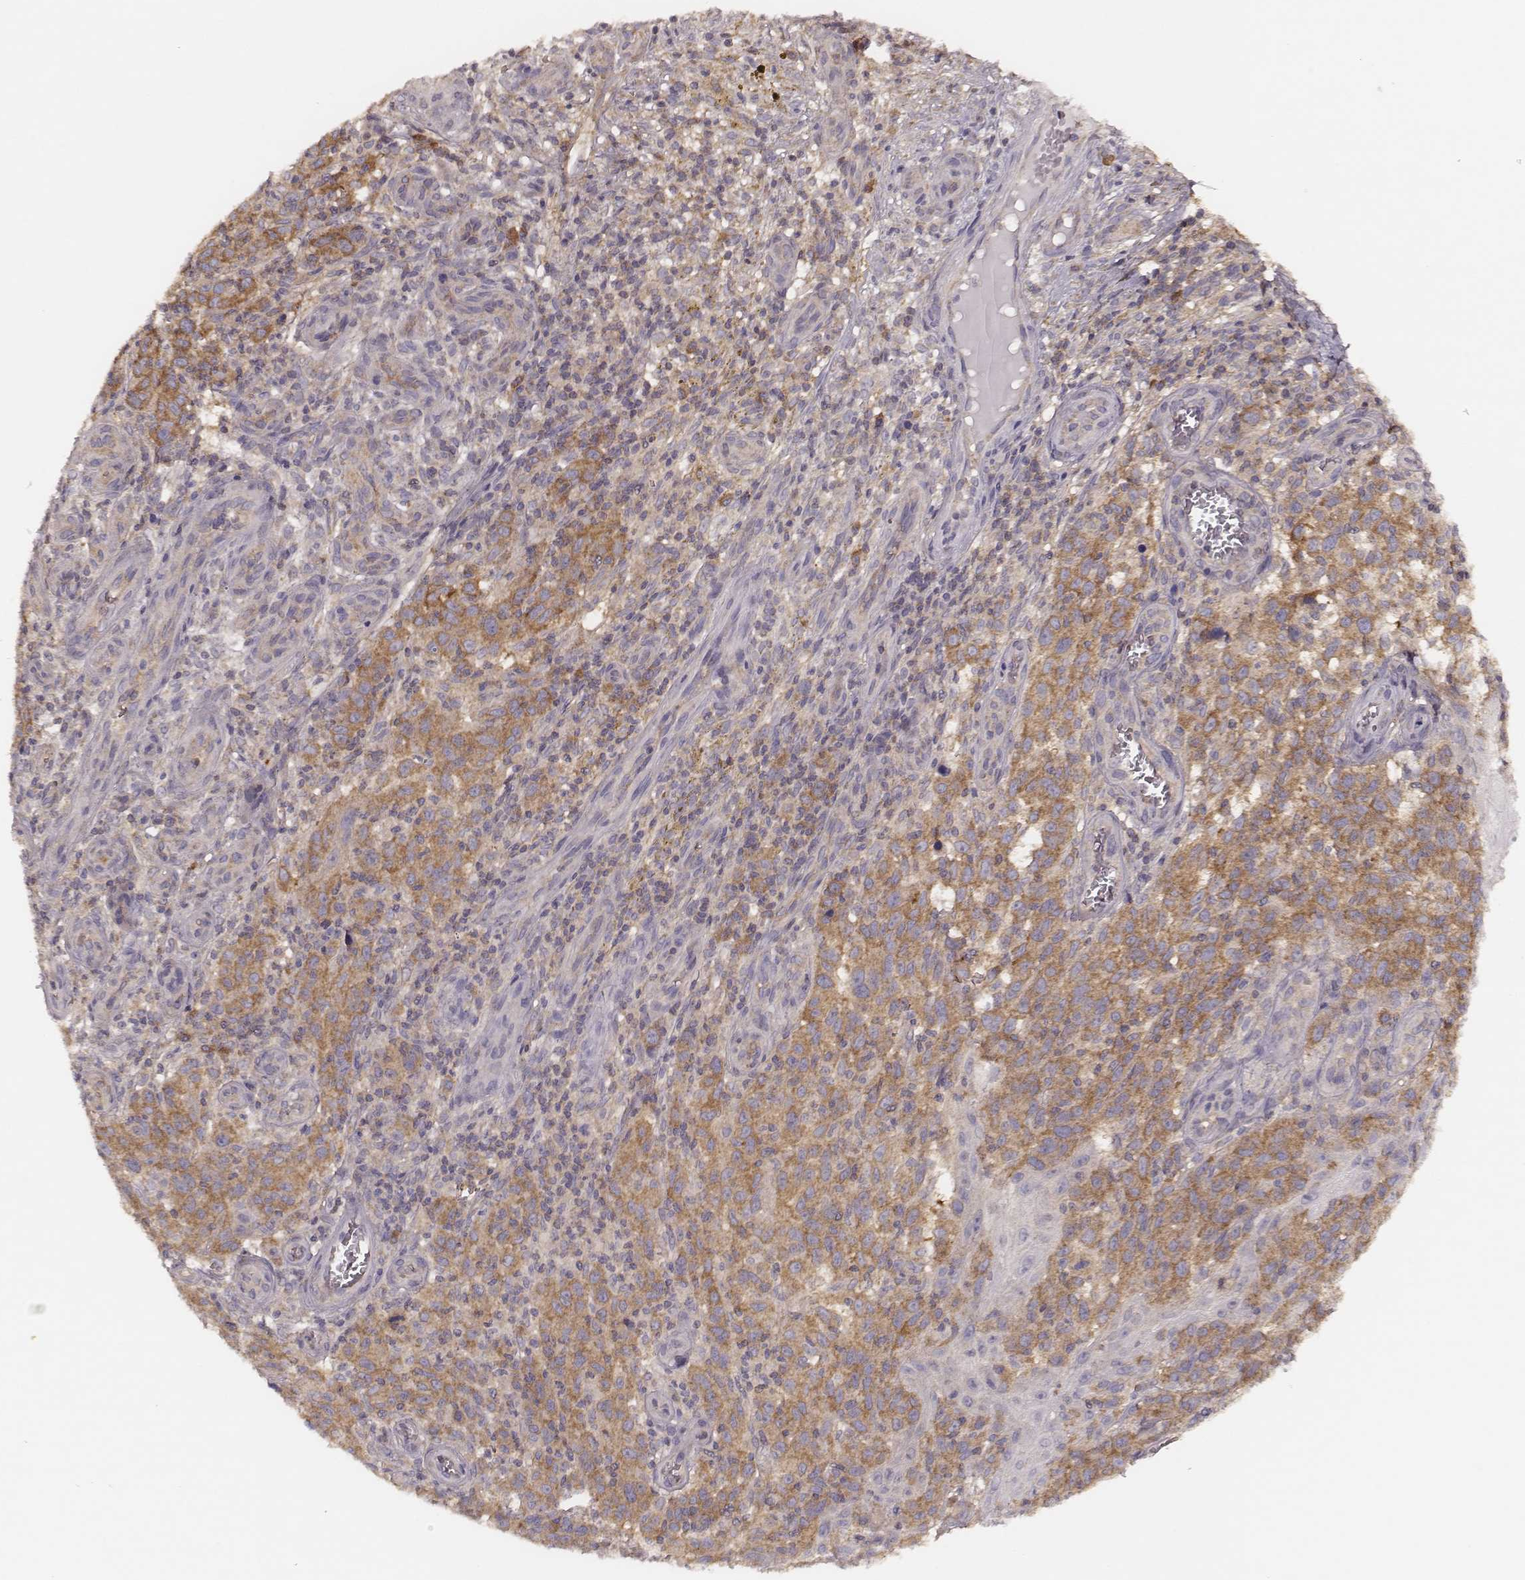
{"staining": {"intensity": "moderate", "quantity": ">75%", "location": "cytoplasmic/membranous"}, "tissue": "melanoma", "cell_type": "Tumor cells", "image_type": "cancer", "snomed": [{"axis": "morphology", "description": "Malignant melanoma, NOS"}, {"axis": "topography", "description": "Skin"}], "caption": "Immunohistochemistry photomicrograph of human malignant melanoma stained for a protein (brown), which reveals medium levels of moderate cytoplasmic/membranous positivity in about >75% of tumor cells.", "gene": "CARS1", "patient": {"sex": "female", "age": 53}}